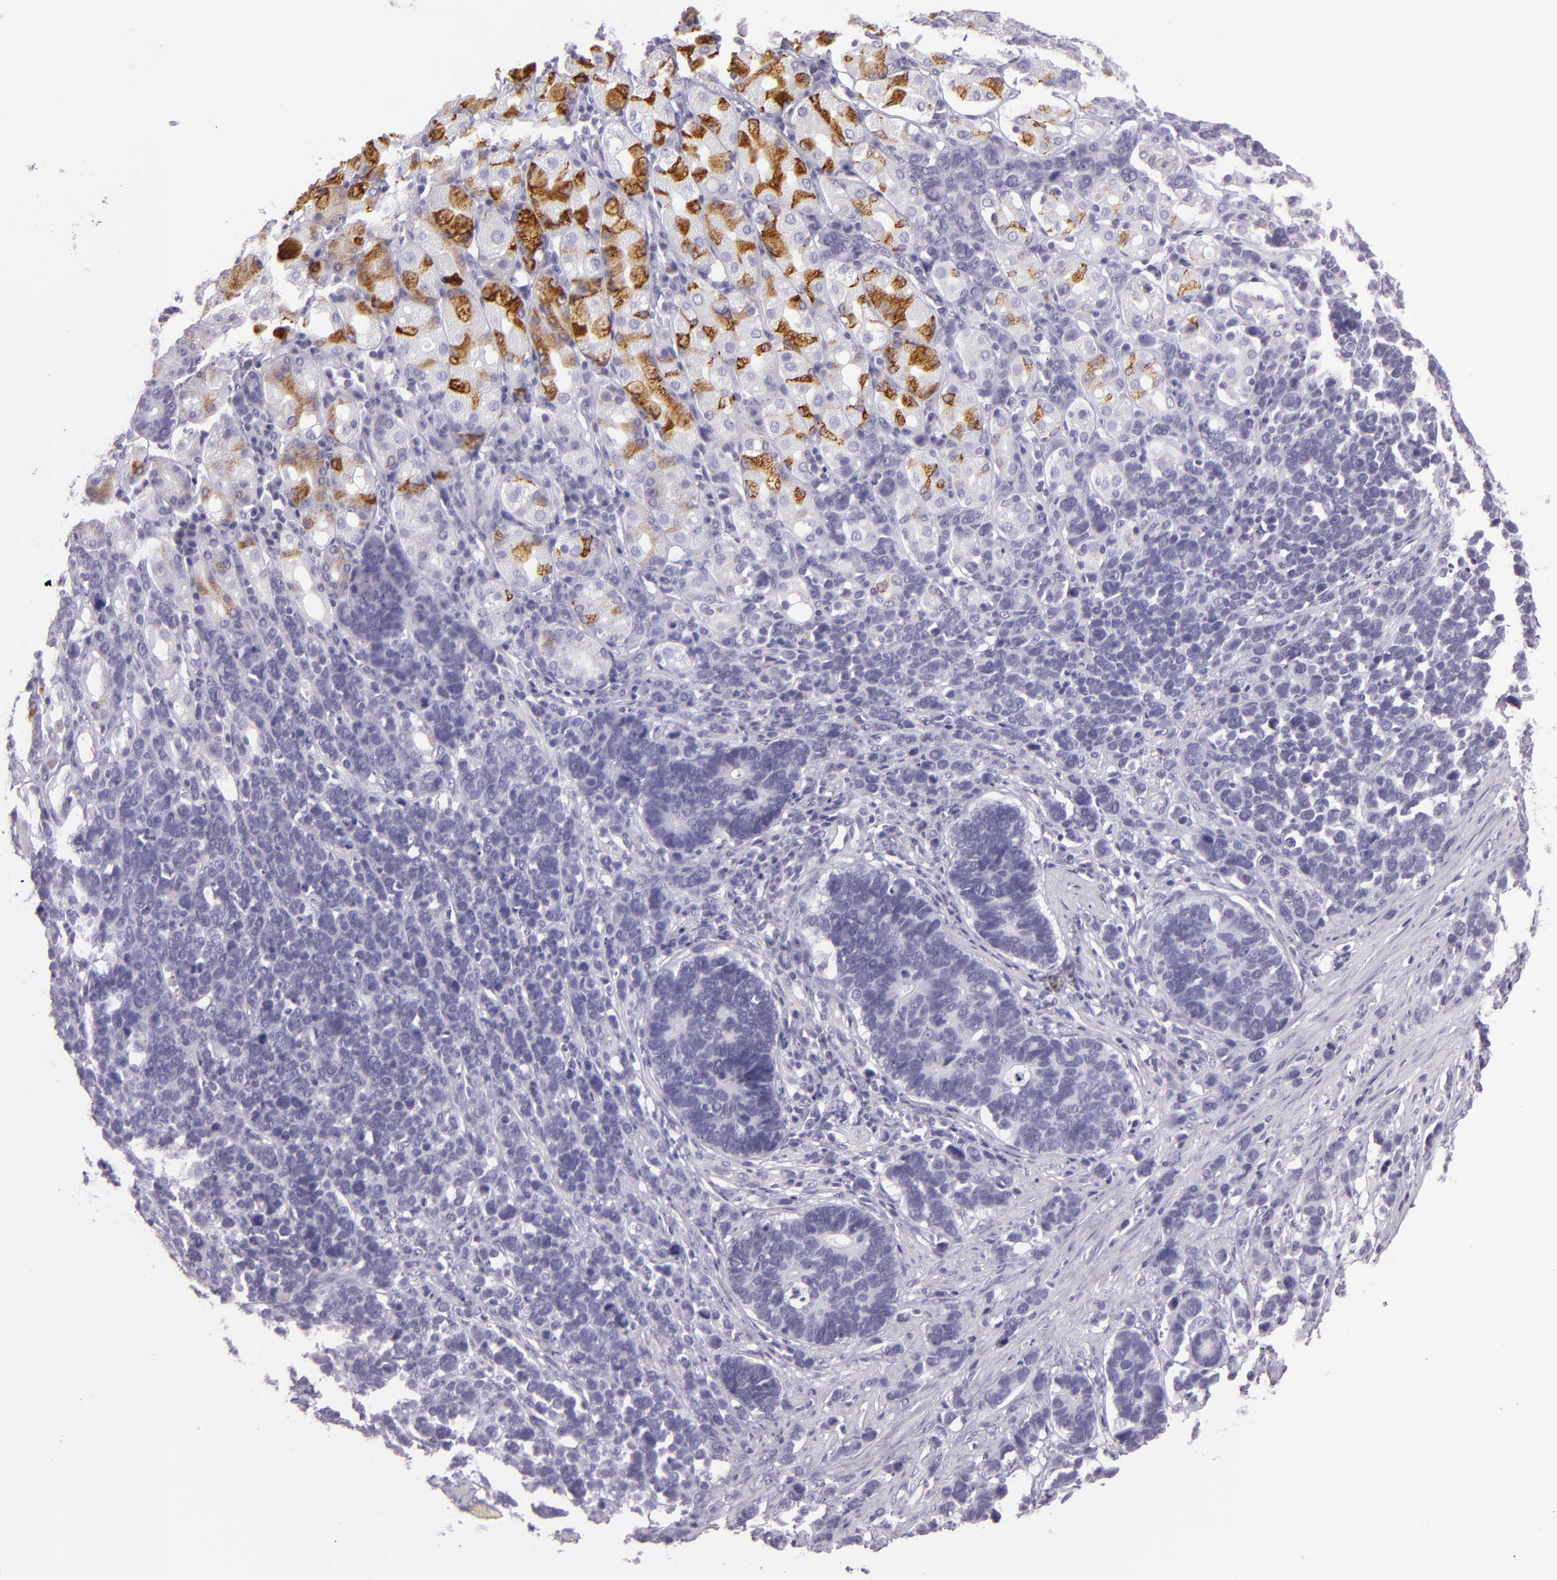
{"staining": {"intensity": "negative", "quantity": "none", "location": "none"}, "tissue": "stomach cancer", "cell_type": "Tumor cells", "image_type": "cancer", "snomed": [{"axis": "morphology", "description": "Adenocarcinoma, NOS"}, {"axis": "topography", "description": "Stomach, upper"}], "caption": "Immunohistochemical staining of human stomach cancer demonstrates no significant staining in tumor cells.", "gene": "MUC6", "patient": {"sex": "male", "age": 71}}